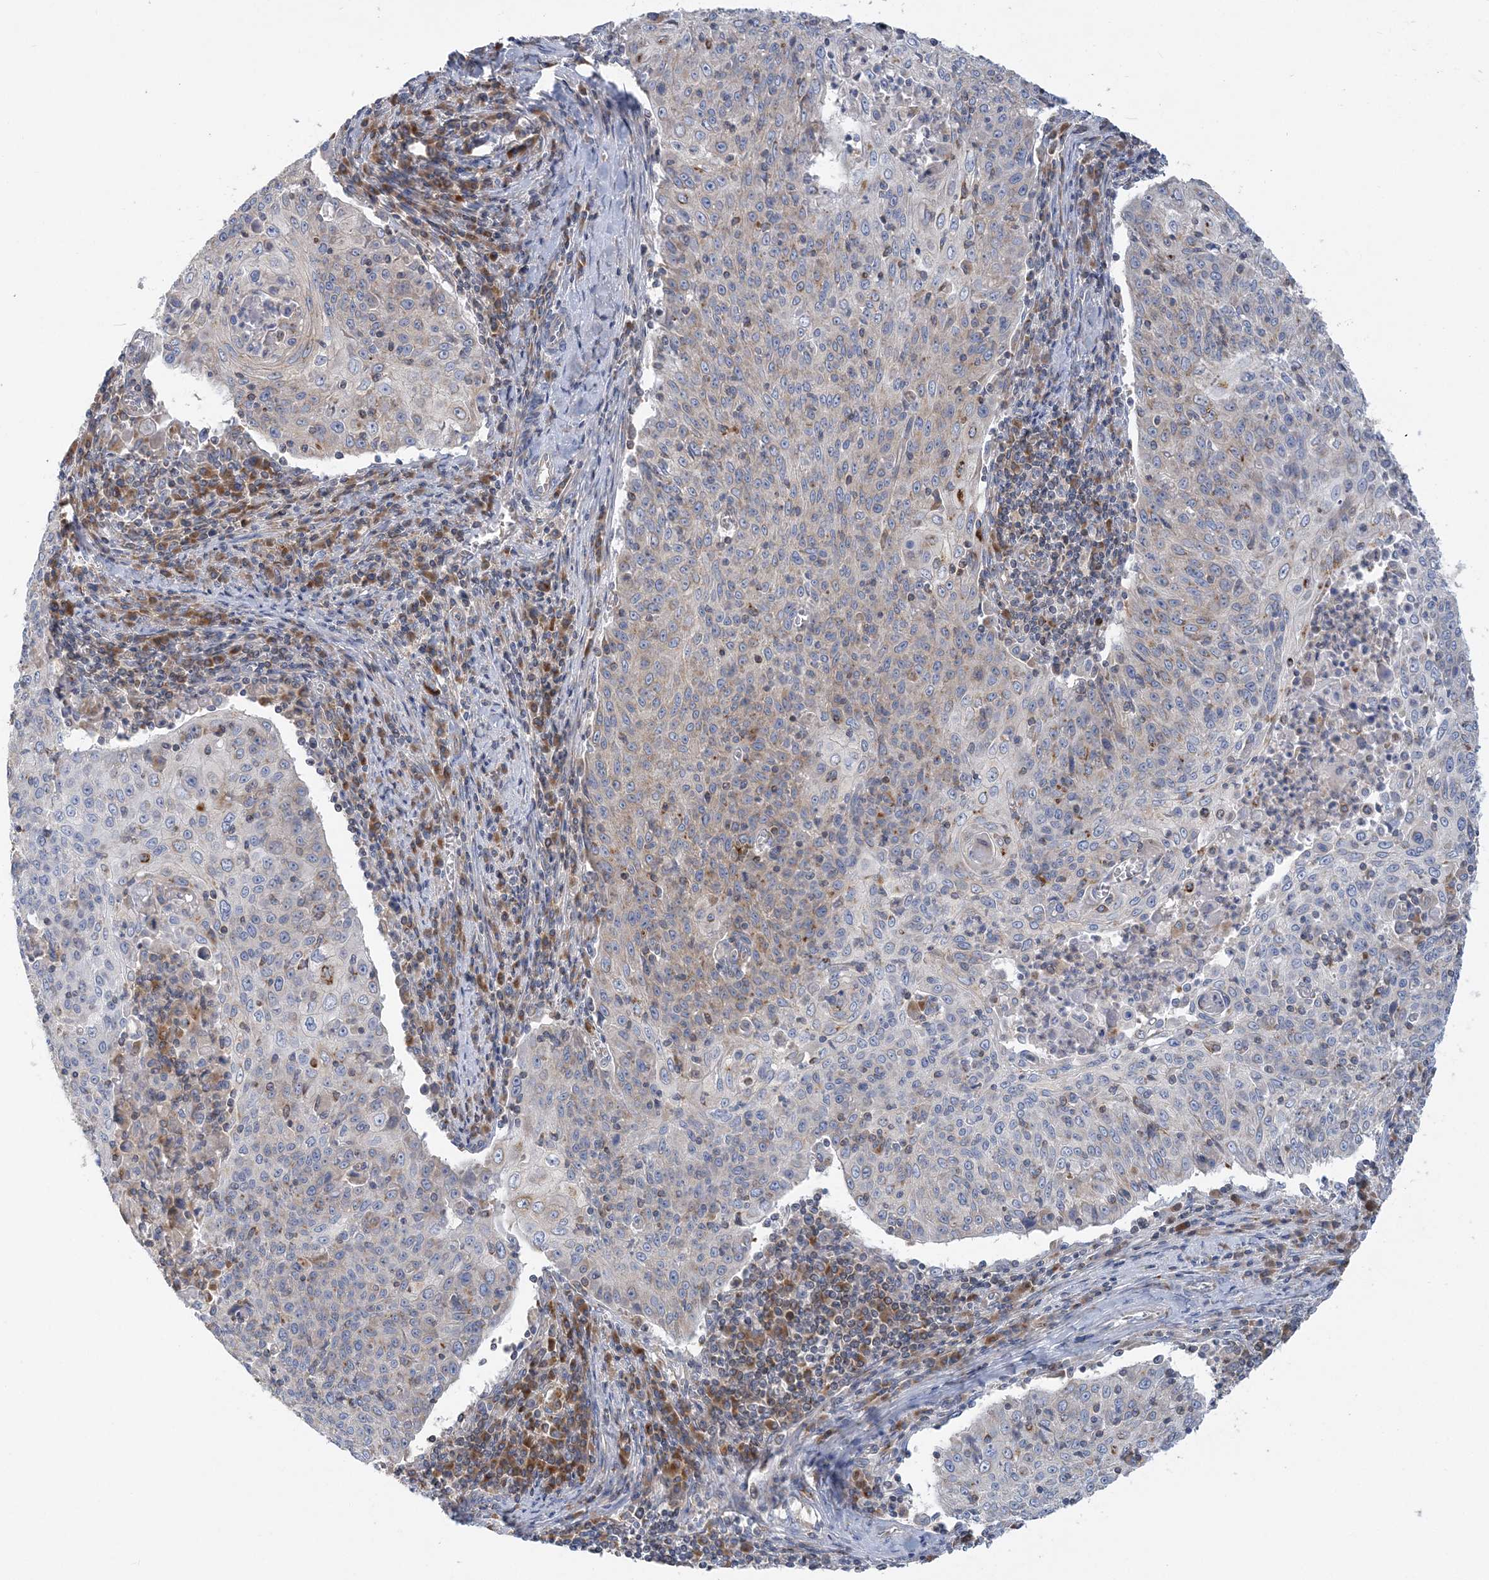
{"staining": {"intensity": "weak", "quantity": "<25%", "location": "cytoplasmic/membranous"}, "tissue": "cervical cancer", "cell_type": "Tumor cells", "image_type": "cancer", "snomed": [{"axis": "morphology", "description": "Squamous cell carcinoma, NOS"}, {"axis": "topography", "description": "Cervix"}], "caption": "Tumor cells show no significant protein positivity in cervical cancer.", "gene": "FAM114A2", "patient": {"sex": "female", "age": 48}}